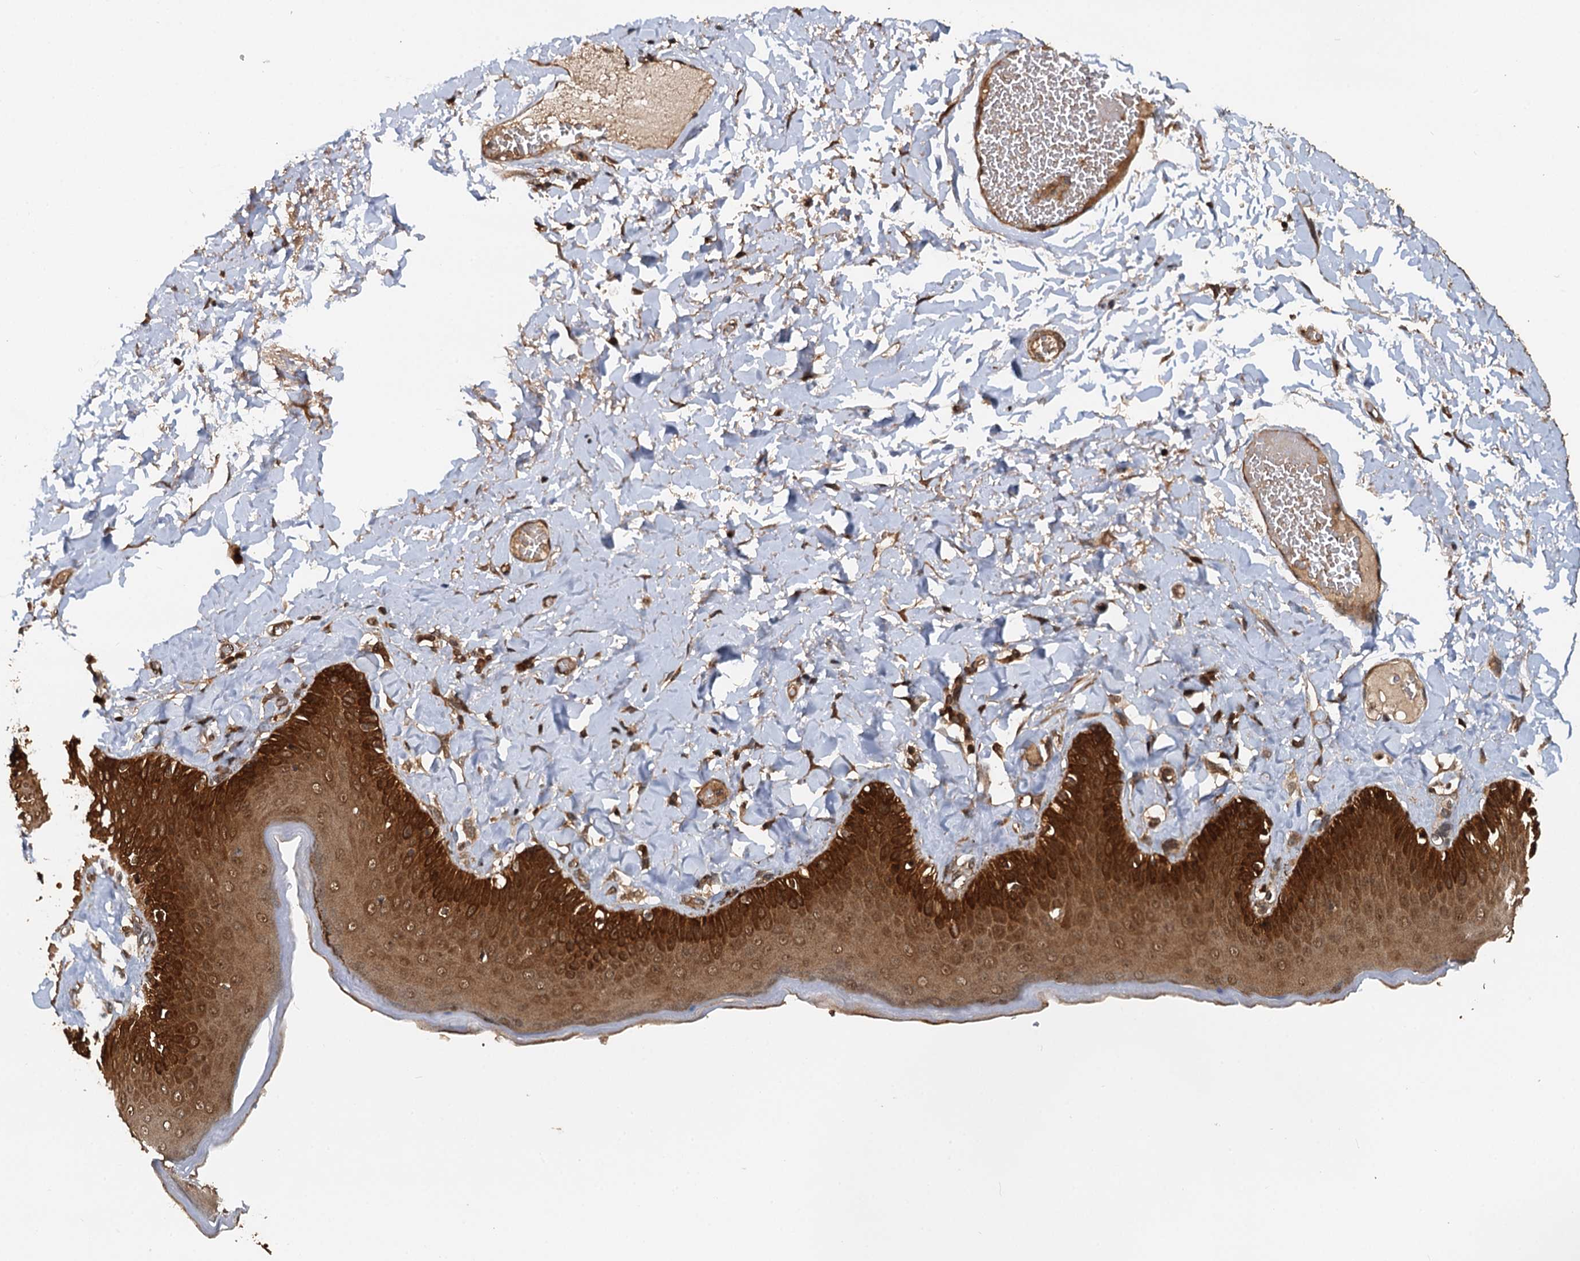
{"staining": {"intensity": "strong", "quantity": ">75%", "location": "cytoplasmic/membranous,nuclear"}, "tissue": "skin", "cell_type": "Epidermal cells", "image_type": "normal", "snomed": [{"axis": "morphology", "description": "Normal tissue, NOS"}, {"axis": "topography", "description": "Anal"}], "caption": "Benign skin exhibits strong cytoplasmic/membranous,nuclear expression in approximately >75% of epidermal cells, visualized by immunohistochemistry.", "gene": "STUB1", "patient": {"sex": "male", "age": 69}}